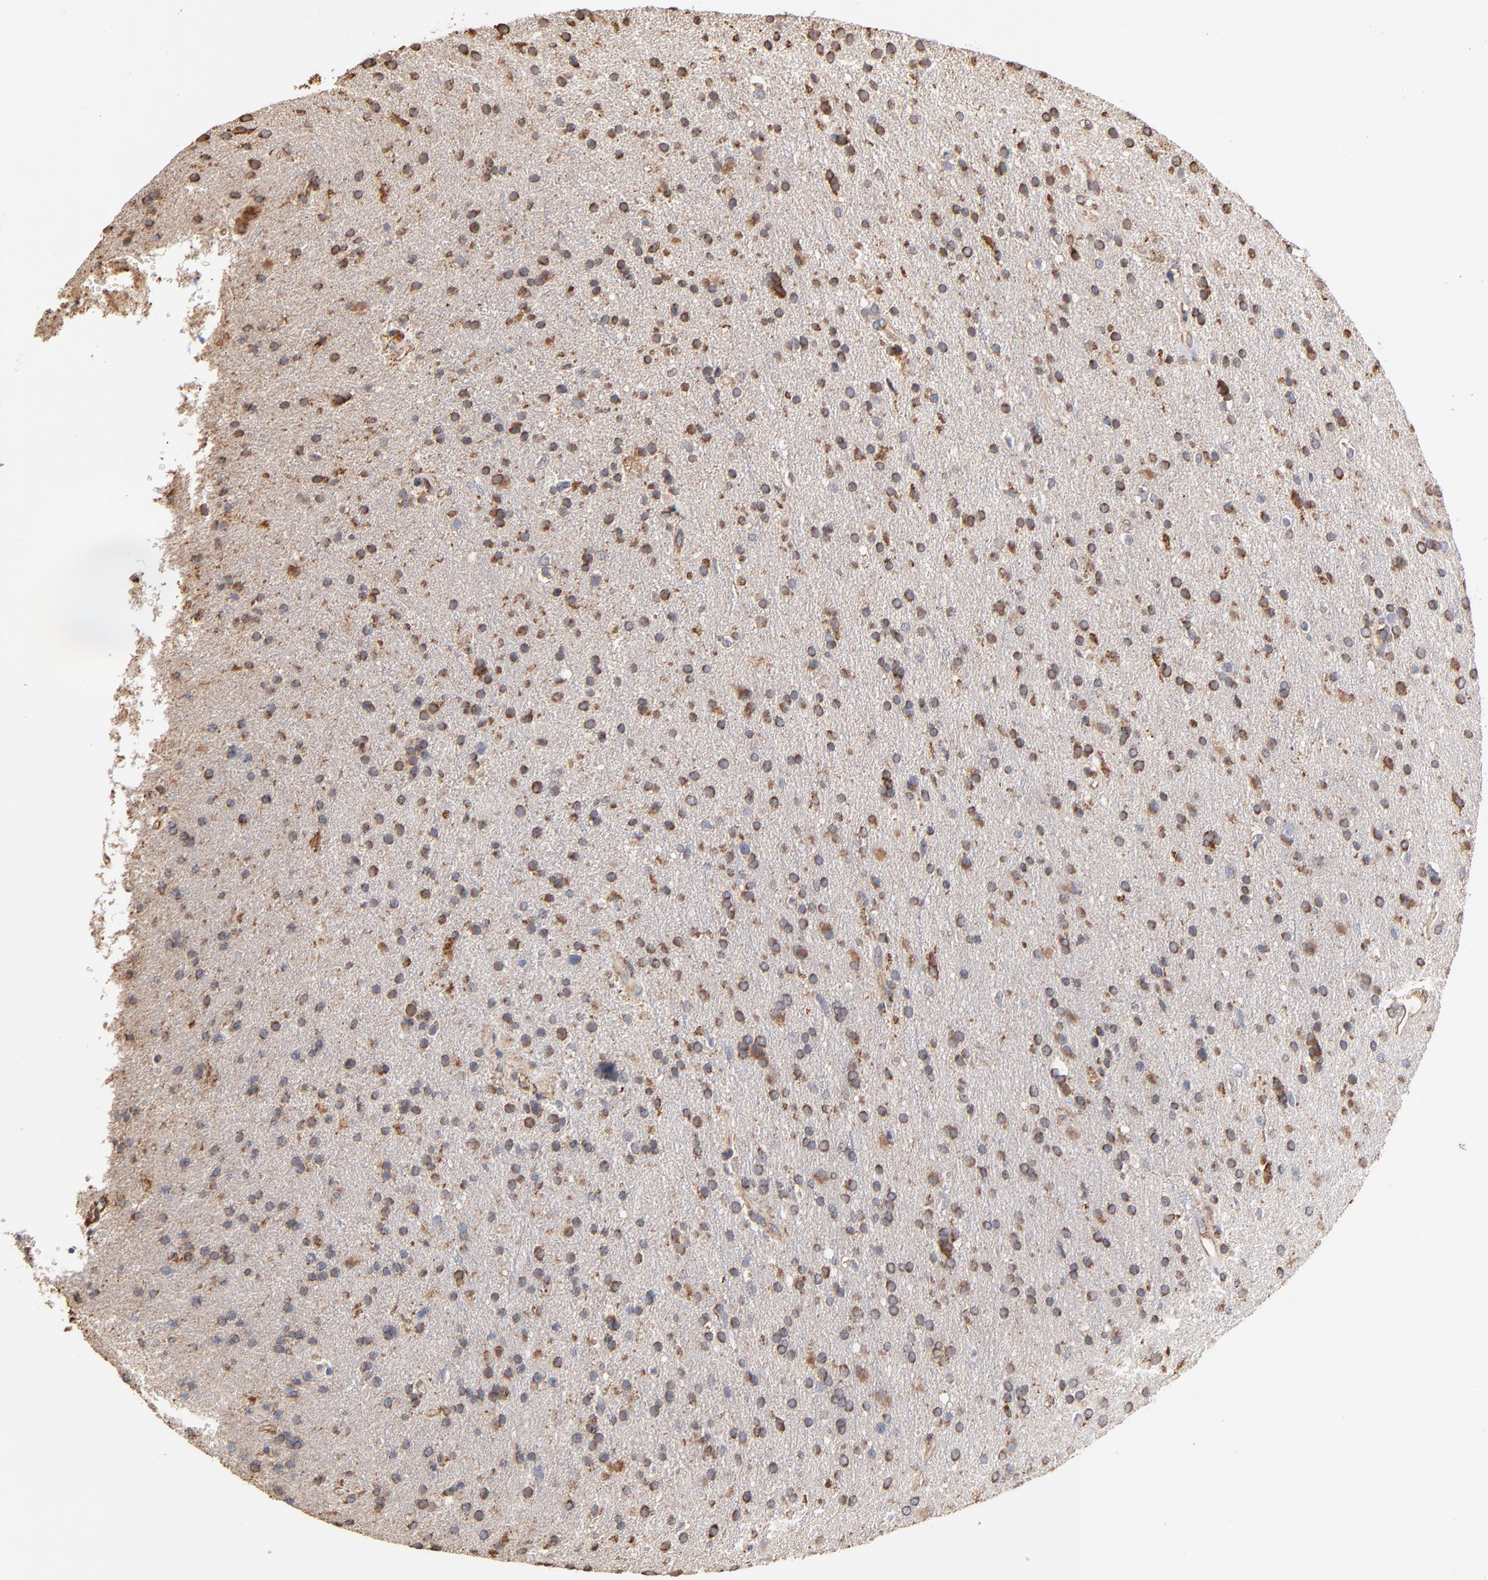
{"staining": {"intensity": "moderate", "quantity": ">75%", "location": "cytoplasmic/membranous"}, "tissue": "glioma", "cell_type": "Tumor cells", "image_type": "cancer", "snomed": [{"axis": "morphology", "description": "Glioma, malignant, High grade"}, {"axis": "topography", "description": "Brain"}], "caption": "Tumor cells display moderate cytoplasmic/membranous positivity in about >75% of cells in glioma.", "gene": "PDIA3", "patient": {"sex": "male", "age": 33}}